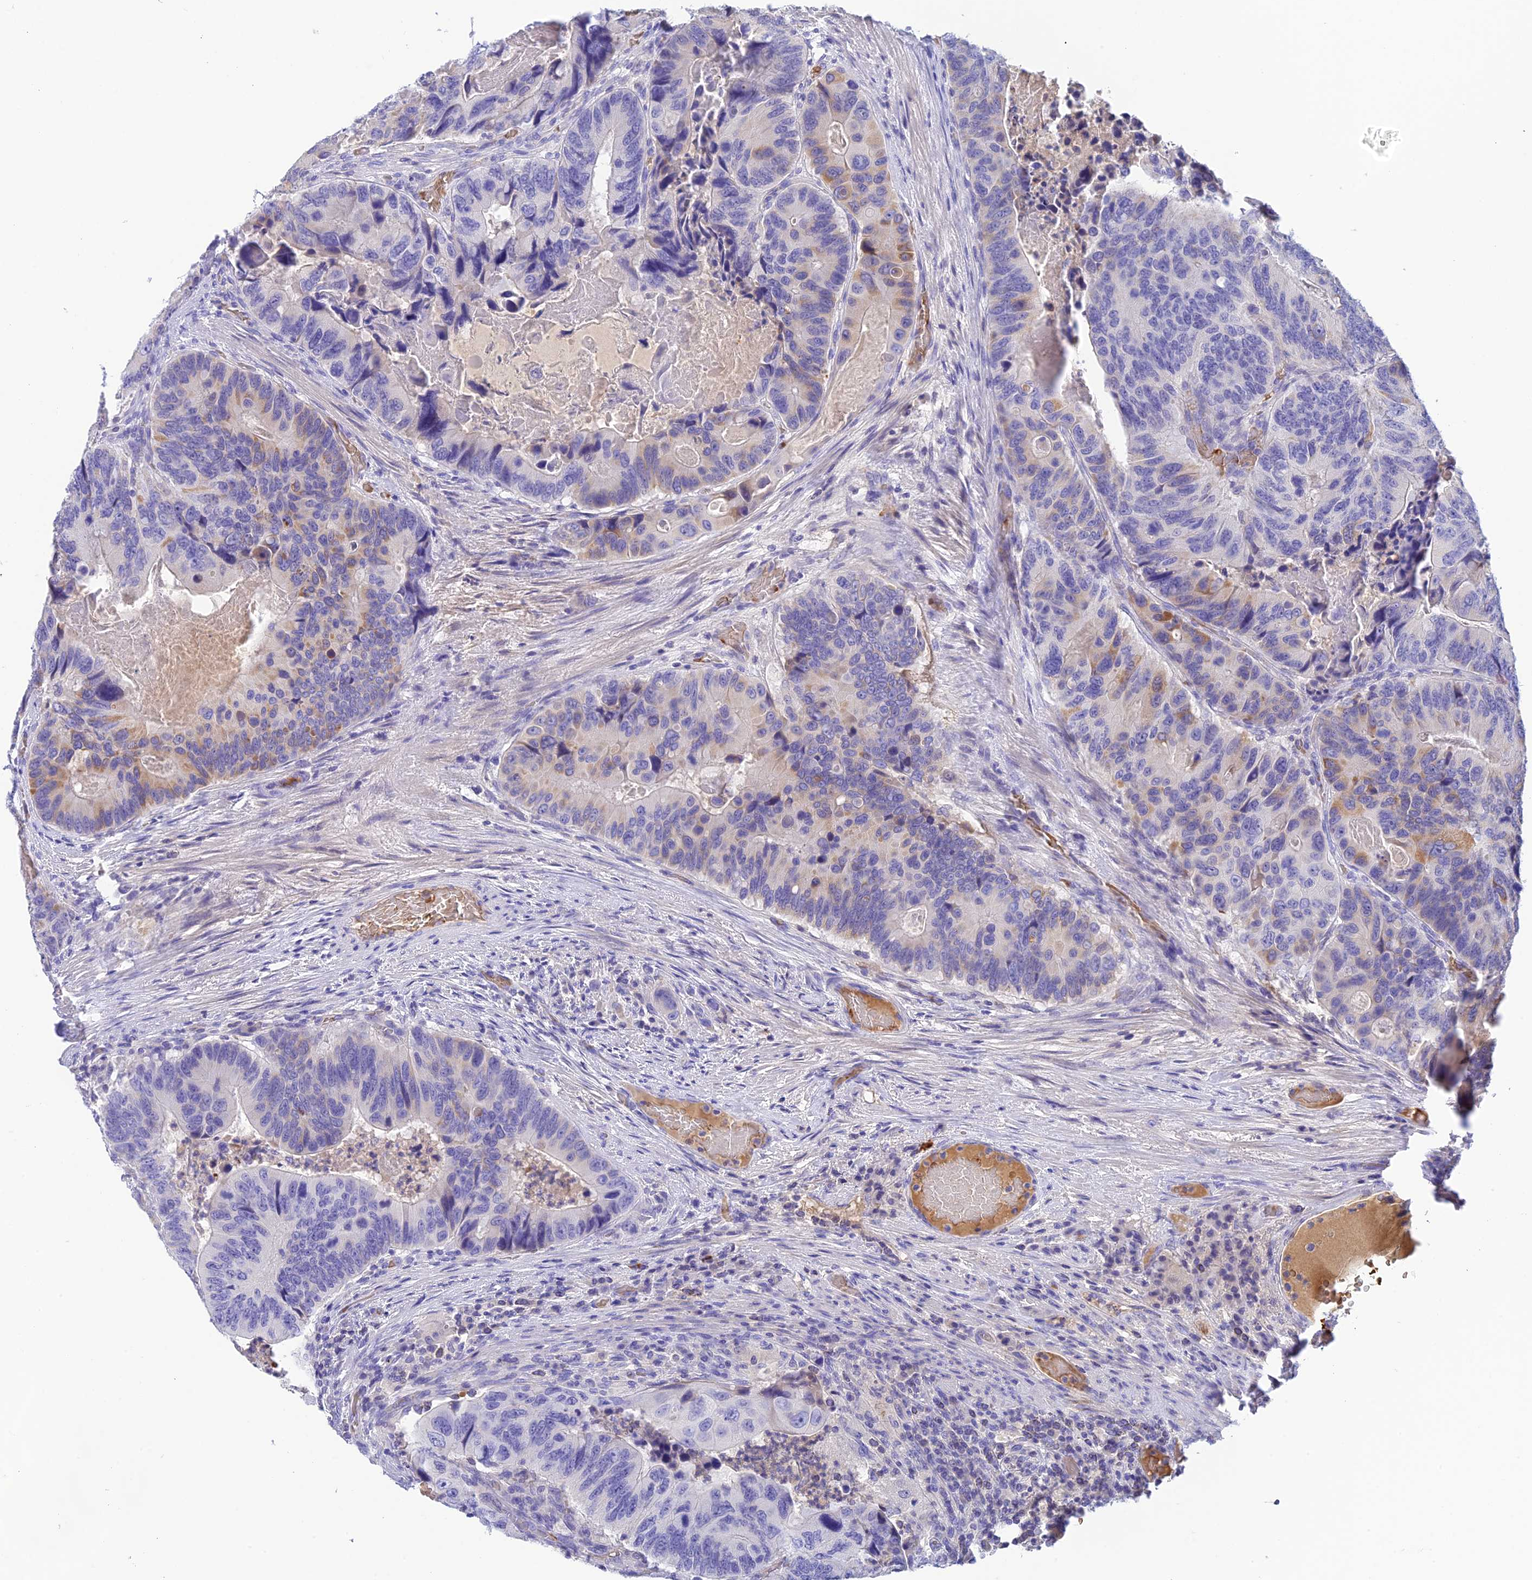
{"staining": {"intensity": "weak", "quantity": "<25%", "location": "cytoplasmic/membranous"}, "tissue": "colorectal cancer", "cell_type": "Tumor cells", "image_type": "cancer", "snomed": [{"axis": "morphology", "description": "Adenocarcinoma, NOS"}, {"axis": "topography", "description": "Colon"}], "caption": "Immunohistochemistry image of neoplastic tissue: colorectal adenocarcinoma stained with DAB reveals no significant protein expression in tumor cells.", "gene": "HDHD2", "patient": {"sex": "male", "age": 84}}